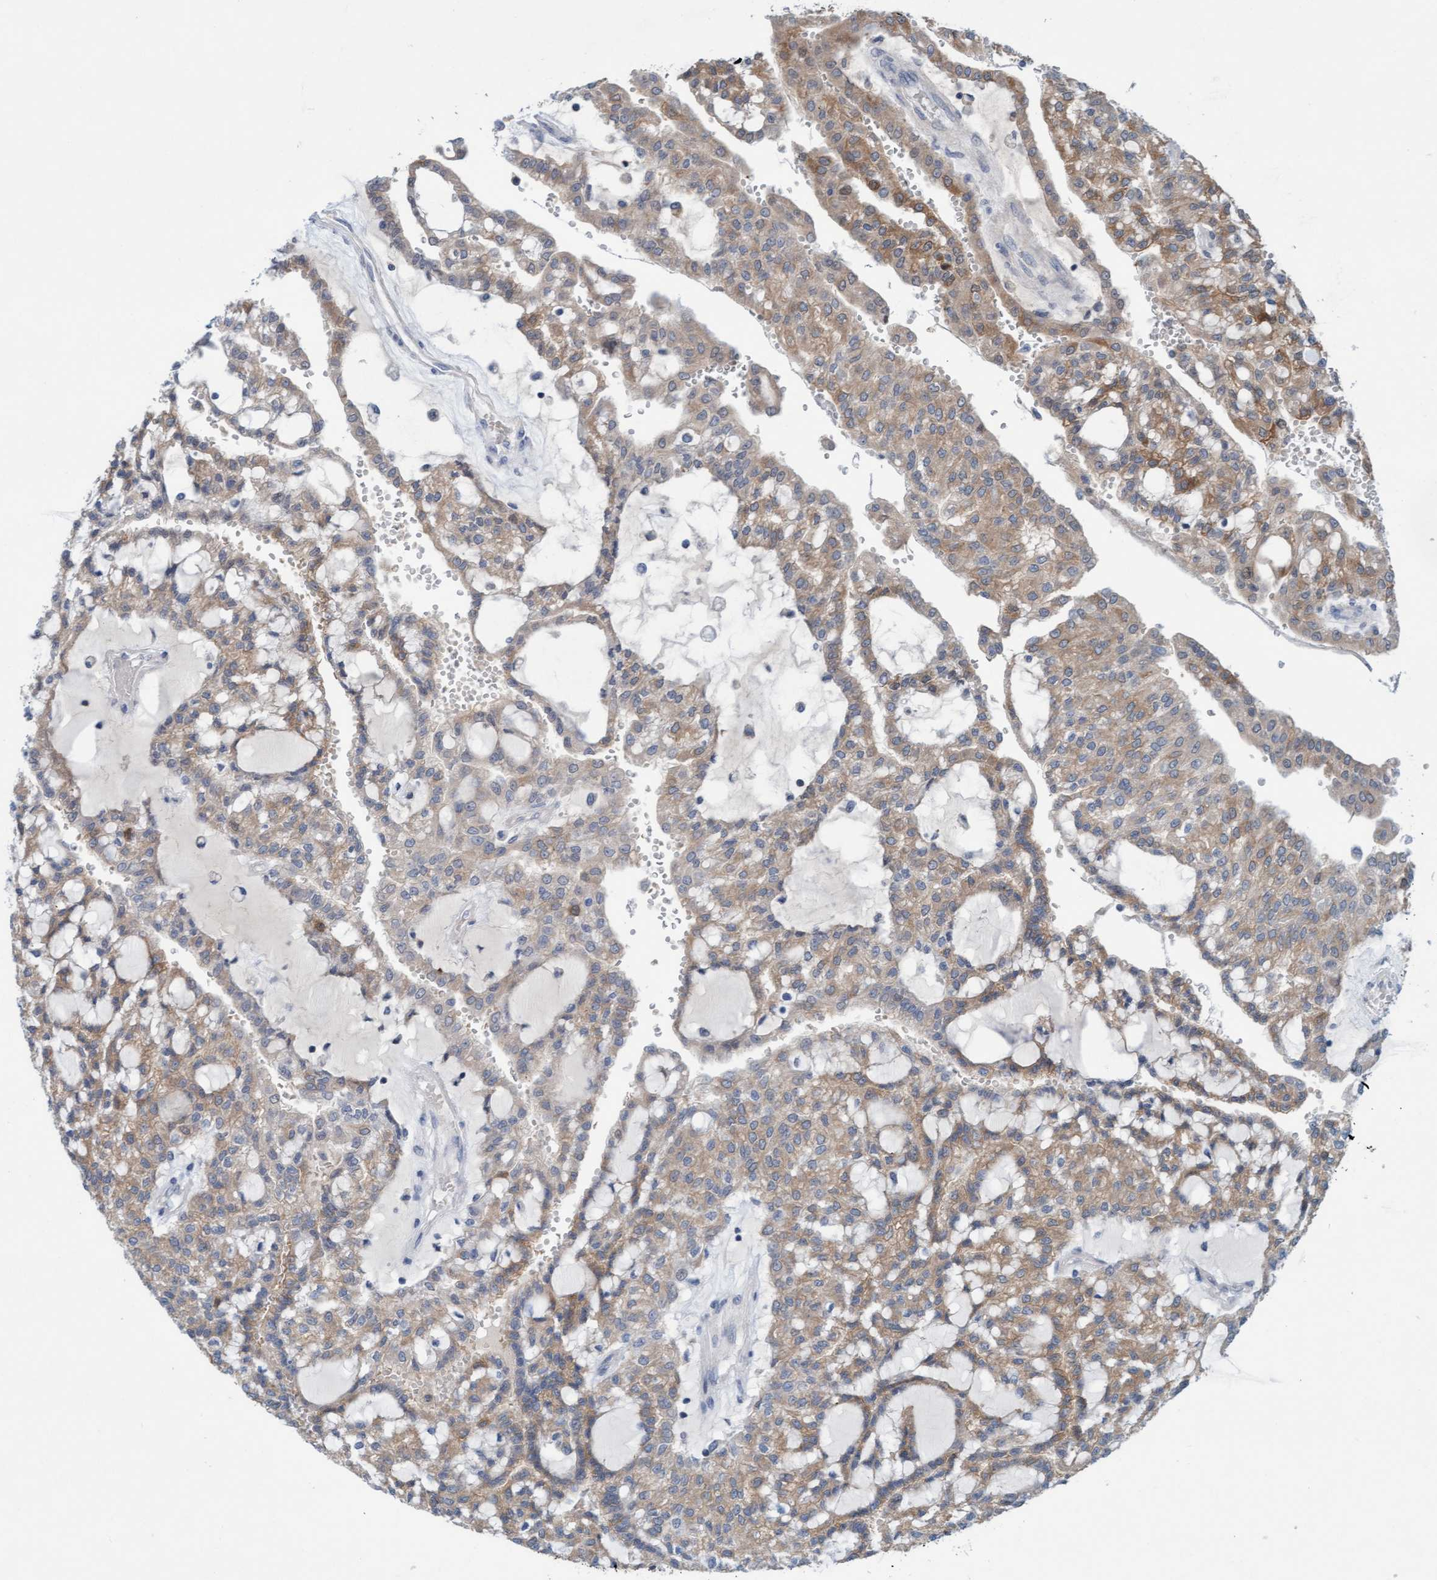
{"staining": {"intensity": "weak", "quantity": ">75%", "location": "cytoplasmic/membranous"}, "tissue": "renal cancer", "cell_type": "Tumor cells", "image_type": "cancer", "snomed": [{"axis": "morphology", "description": "Adenocarcinoma, NOS"}, {"axis": "topography", "description": "Kidney"}], "caption": "IHC image of renal cancer stained for a protein (brown), which shows low levels of weak cytoplasmic/membranous staining in approximately >75% of tumor cells.", "gene": "KLHL25", "patient": {"sex": "male", "age": 63}}